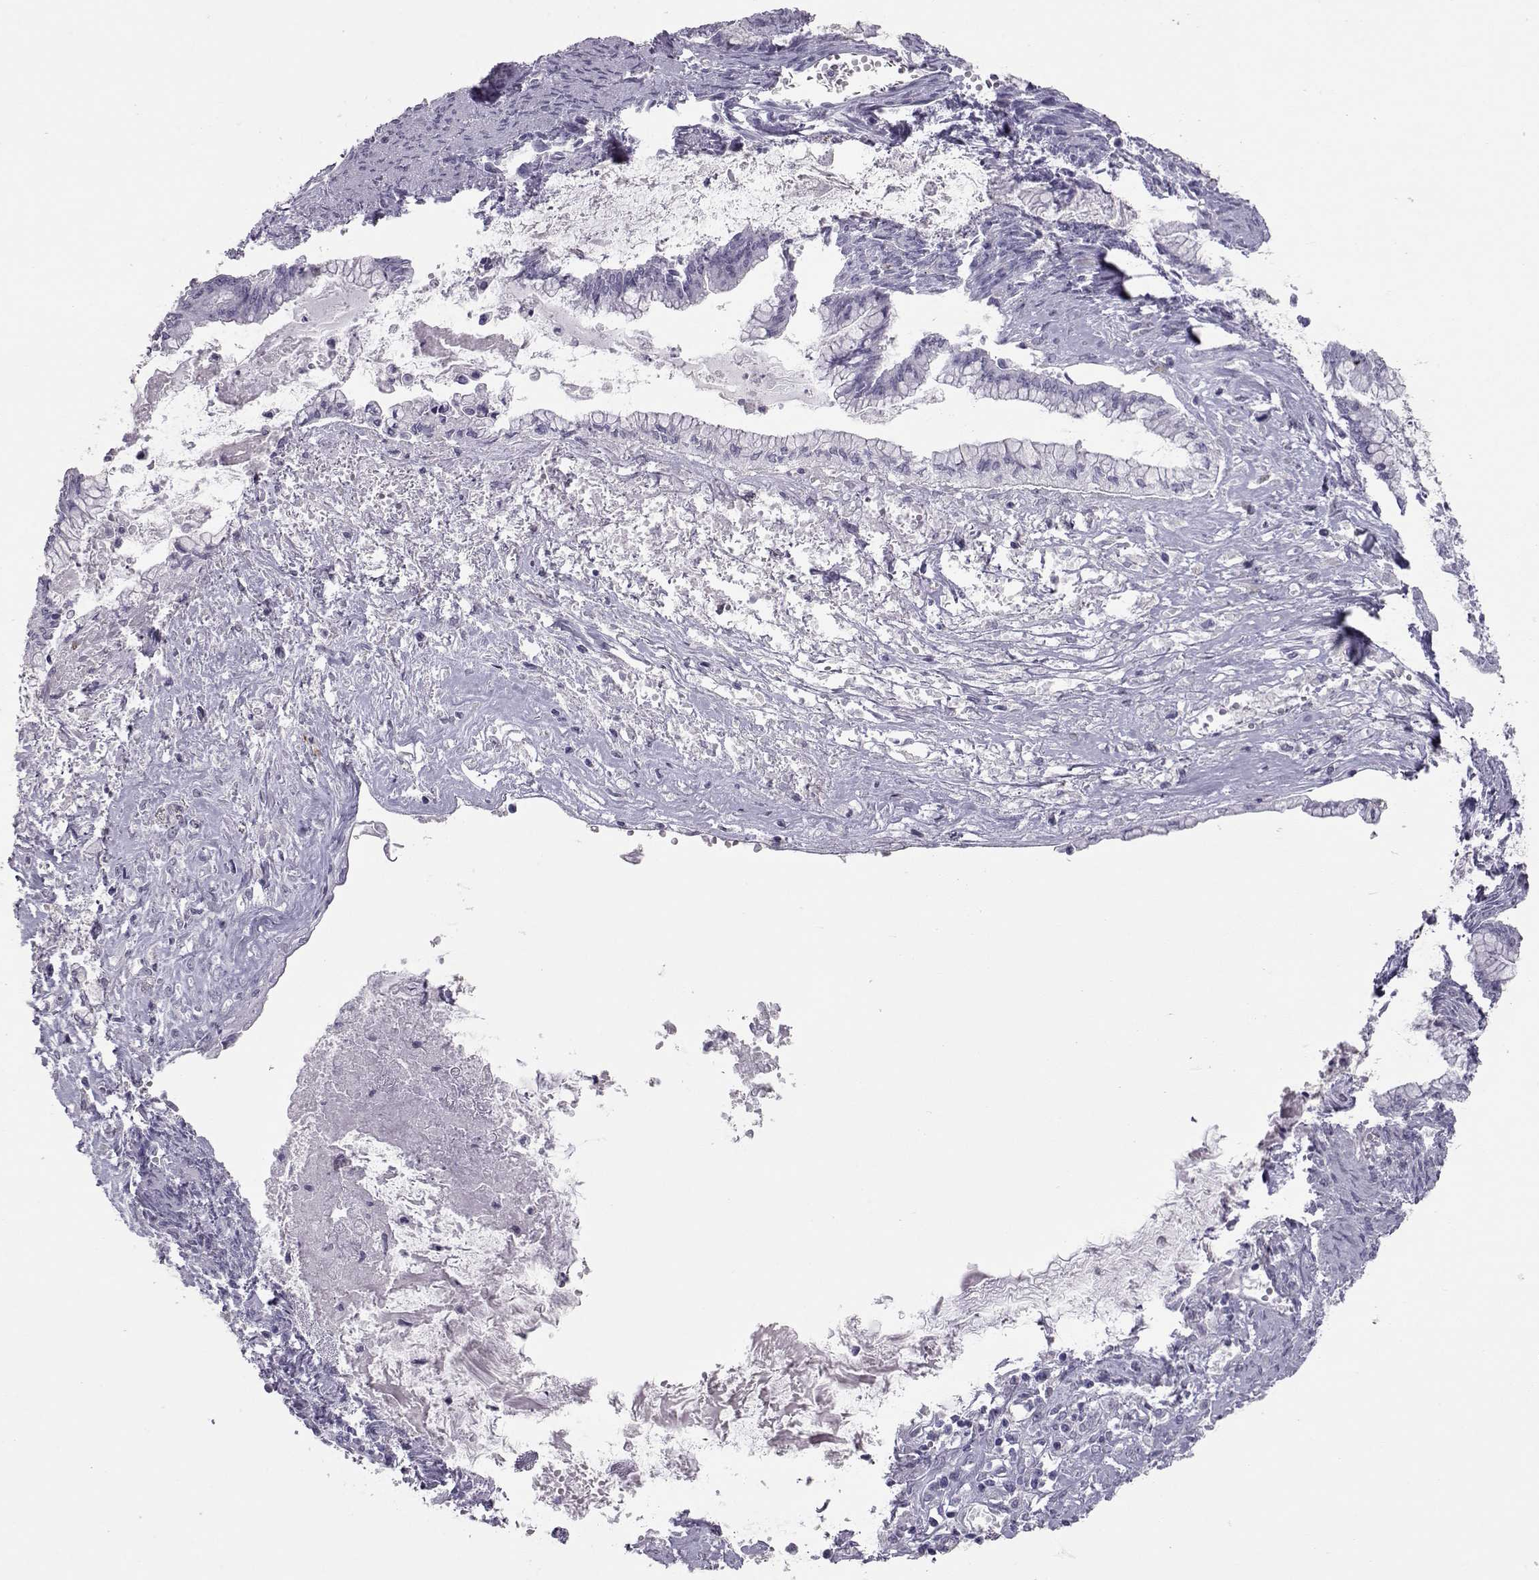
{"staining": {"intensity": "negative", "quantity": "none", "location": "none"}, "tissue": "ovarian cancer", "cell_type": "Tumor cells", "image_type": "cancer", "snomed": [{"axis": "morphology", "description": "Cystadenocarcinoma, mucinous, NOS"}, {"axis": "topography", "description": "Ovary"}], "caption": "DAB immunohistochemical staining of human ovarian mucinous cystadenocarcinoma shows no significant staining in tumor cells.", "gene": "PMCH", "patient": {"sex": "female", "age": 67}}